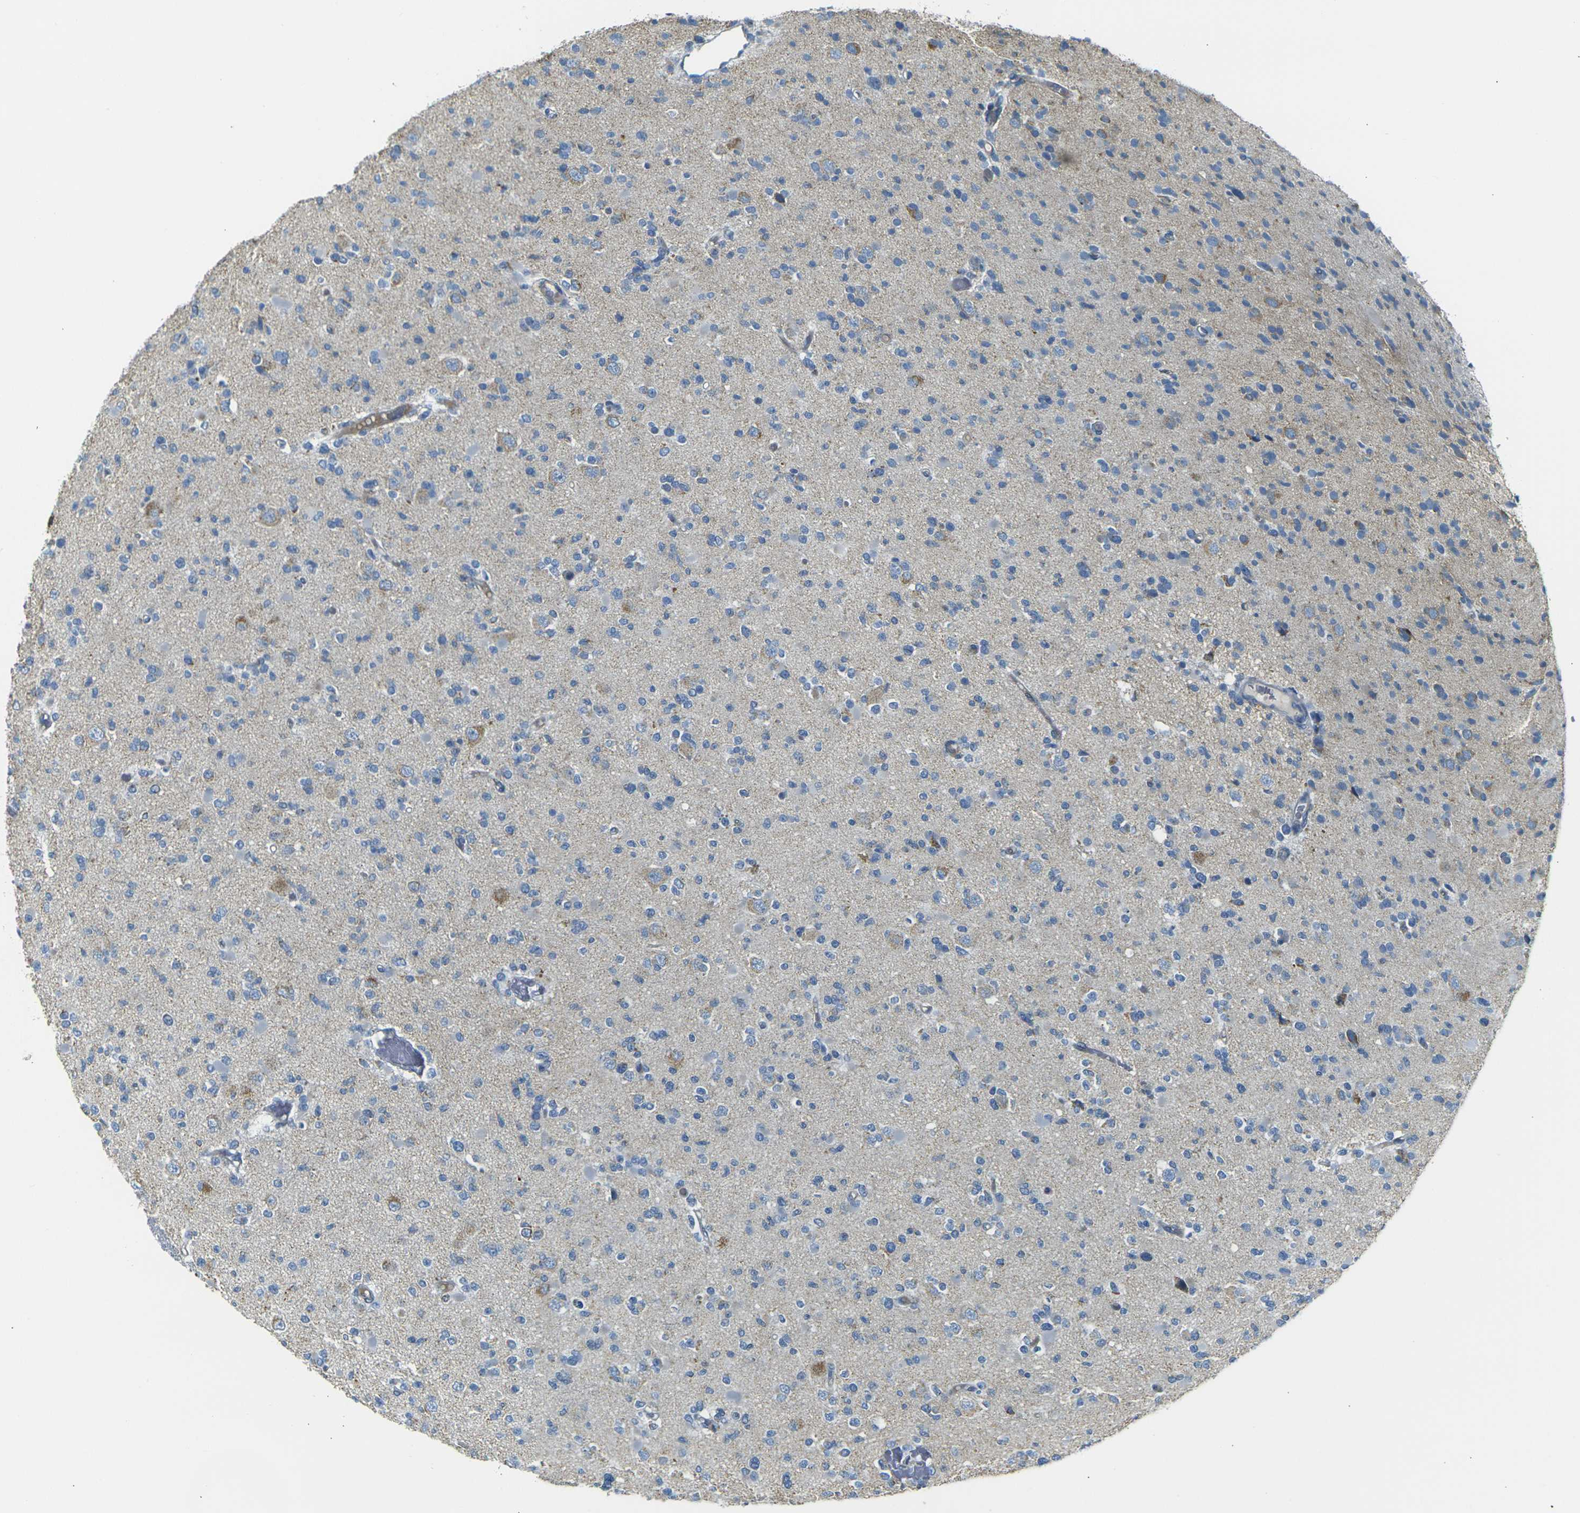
{"staining": {"intensity": "negative", "quantity": "none", "location": "none"}, "tissue": "glioma", "cell_type": "Tumor cells", "image_type": "cancer", "snomed": [{"axis": "morphology", "description": "Glioma, malignant, Low grade"}, {"axis": "topography", "description": "Brain"}], "caption": "IHC histopathology image of human glioma stained for a protein (brown), which shows no positivity in tumor cells.", "gene": "PARD6B", "patient": {"sex": "female", "age": 22}}